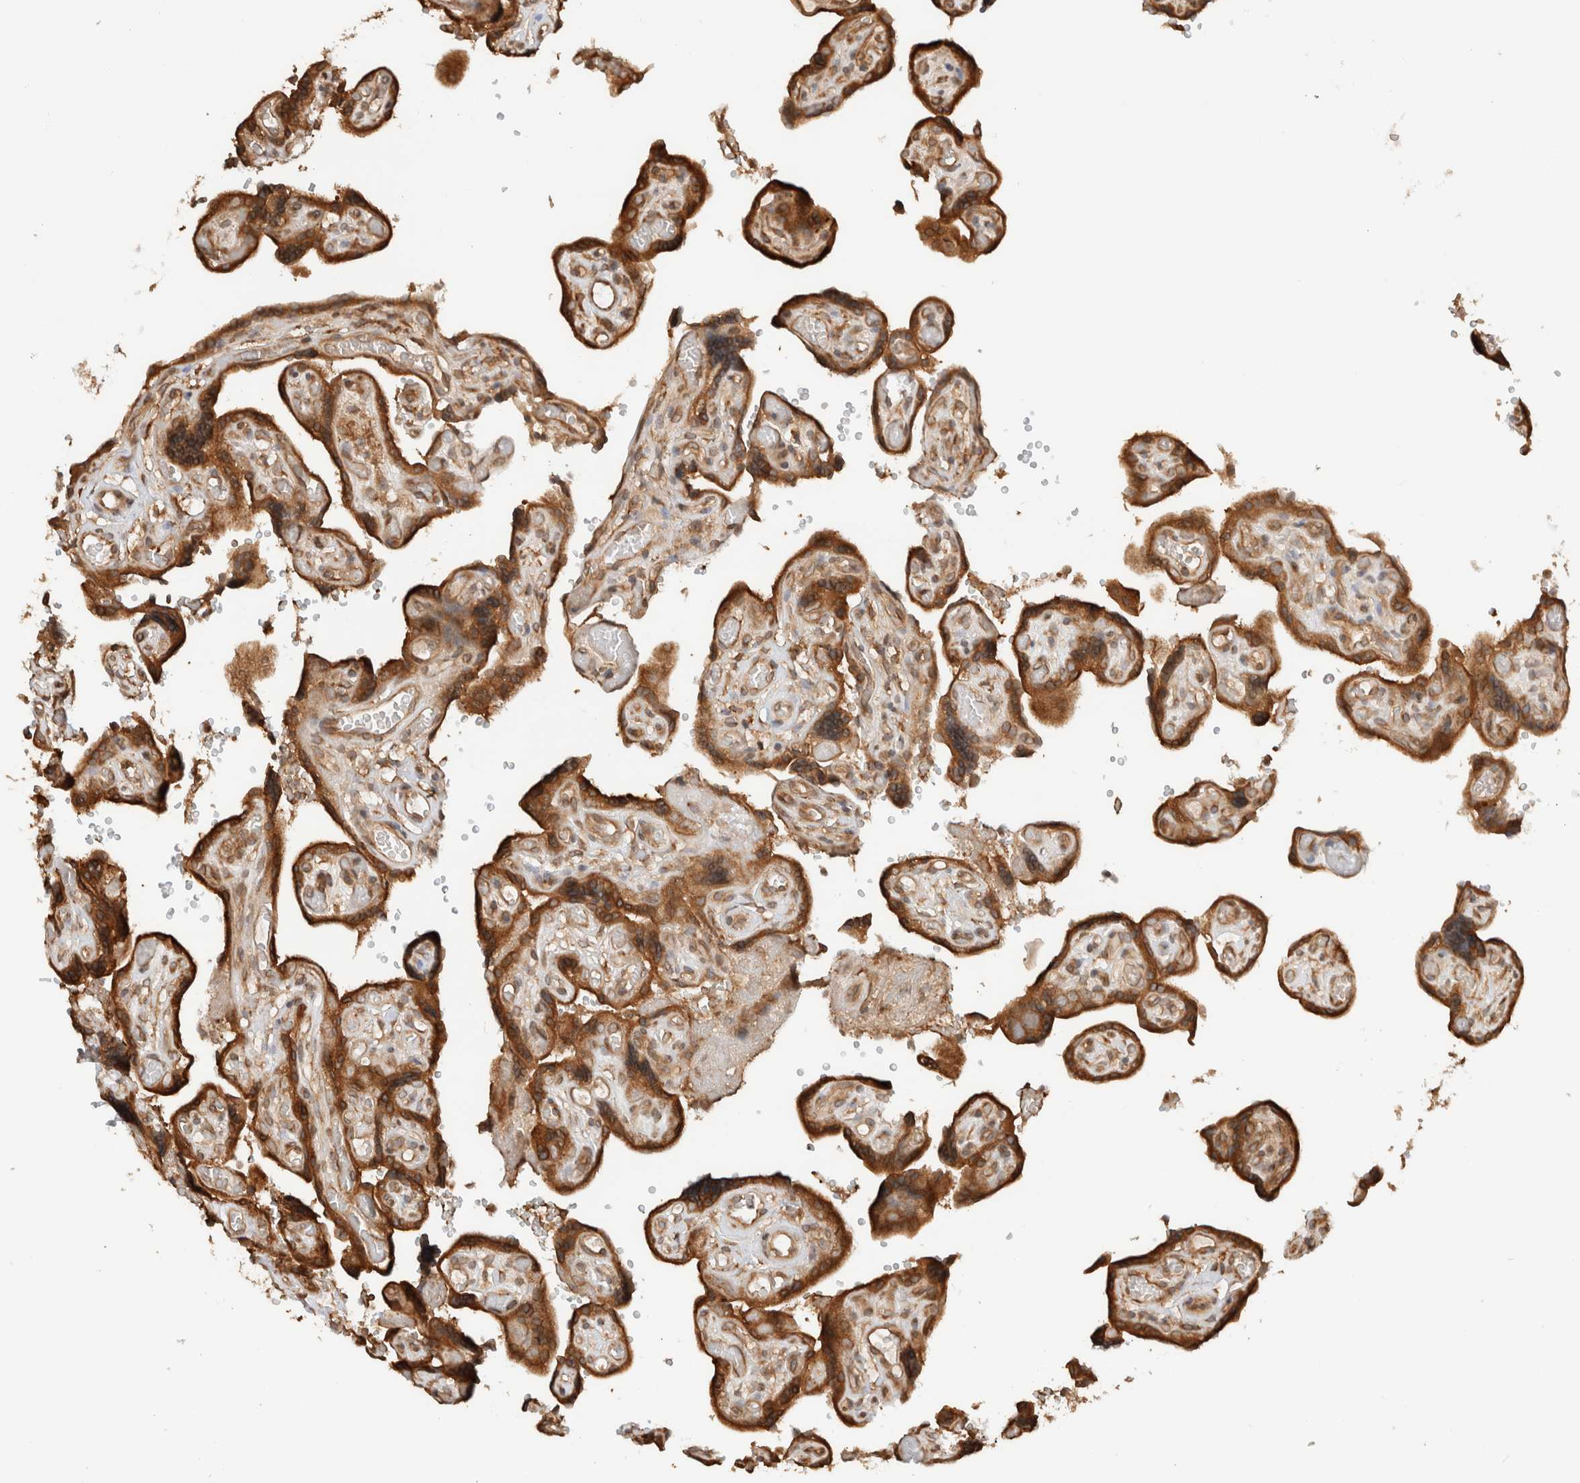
{"staining": {"intensity": "moderate", "quantity": ">75%", "location": "cytoplasmic/membranous"}, "tissue": "placenta", "cell_type": "Decidual cells", "image_type": "normal", "snomed": [{"axis": "morphology", "description": "Normal tissue, NOS"}, {"axis": "topography", "description": "Placenta"}], "caption": "Protein expression analysis of normal human placenta reveals moderate cytoplasmic/membranous expression in about >75% of decidual cells.", "gene": "ARFGEF2", "patient": {"sex": "female", "age": 30}}